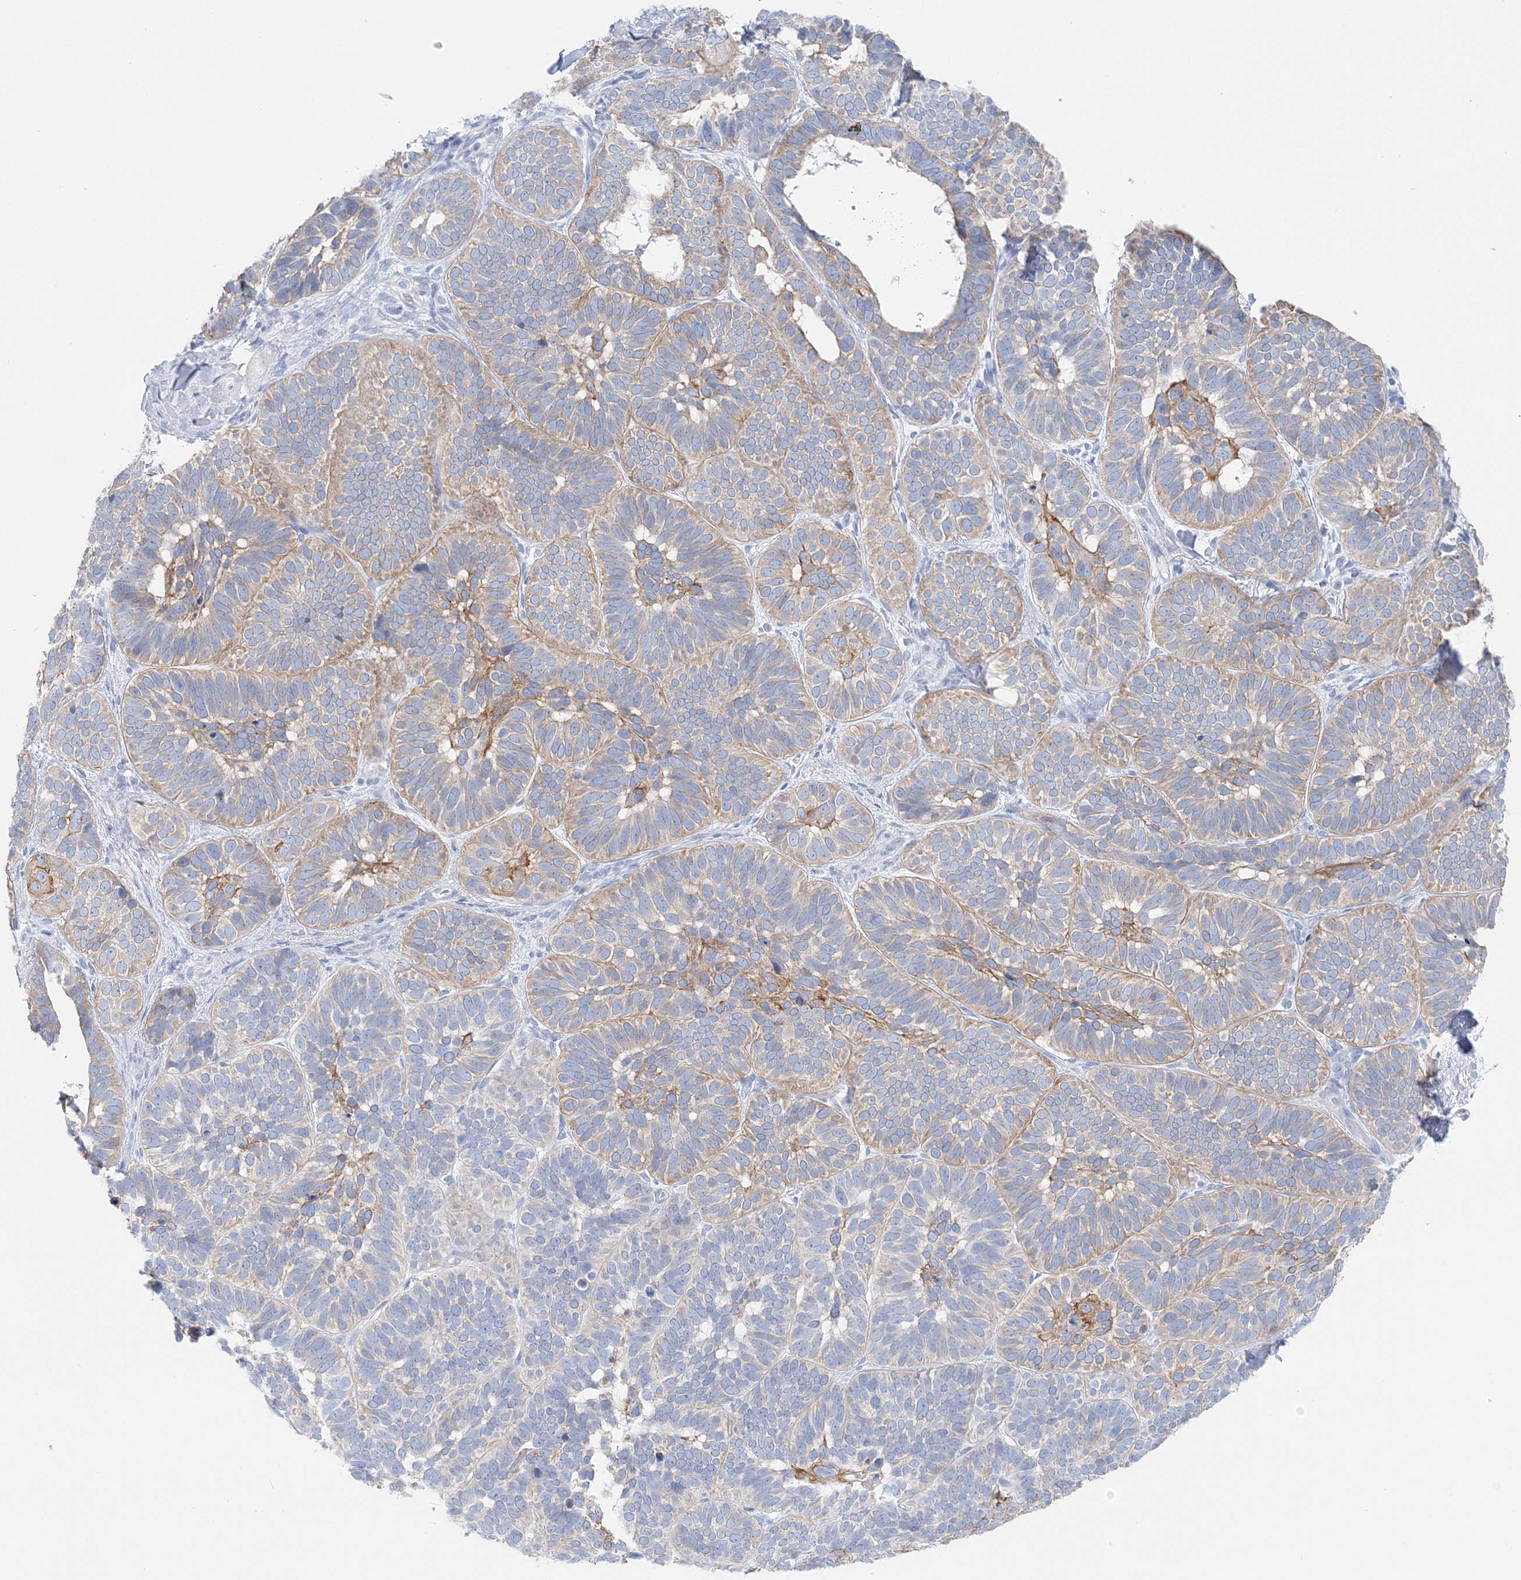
{"staining": {"intensity": "weak", "quantity": "25%-75%", "location": "cytoplasmic/membranous"}, "tissue": "skin cancer", "cell_type": "Tumor cells", "image_type": "cancer", "snomed": [{"axis": "morphology", "description": "Basal cell carcinoma"}, {"axis": "topography", "description": "Skin"}], "caption": "Protein expression by immunohistochemistry (IHC) shows weak cytoplasmic/membranous positivity in approximately 25%-75% of tumor cells in basal cell carcinoma (skin).", "gene": "SLC5A6", "patient": {"sex": "male", "age": 62}}